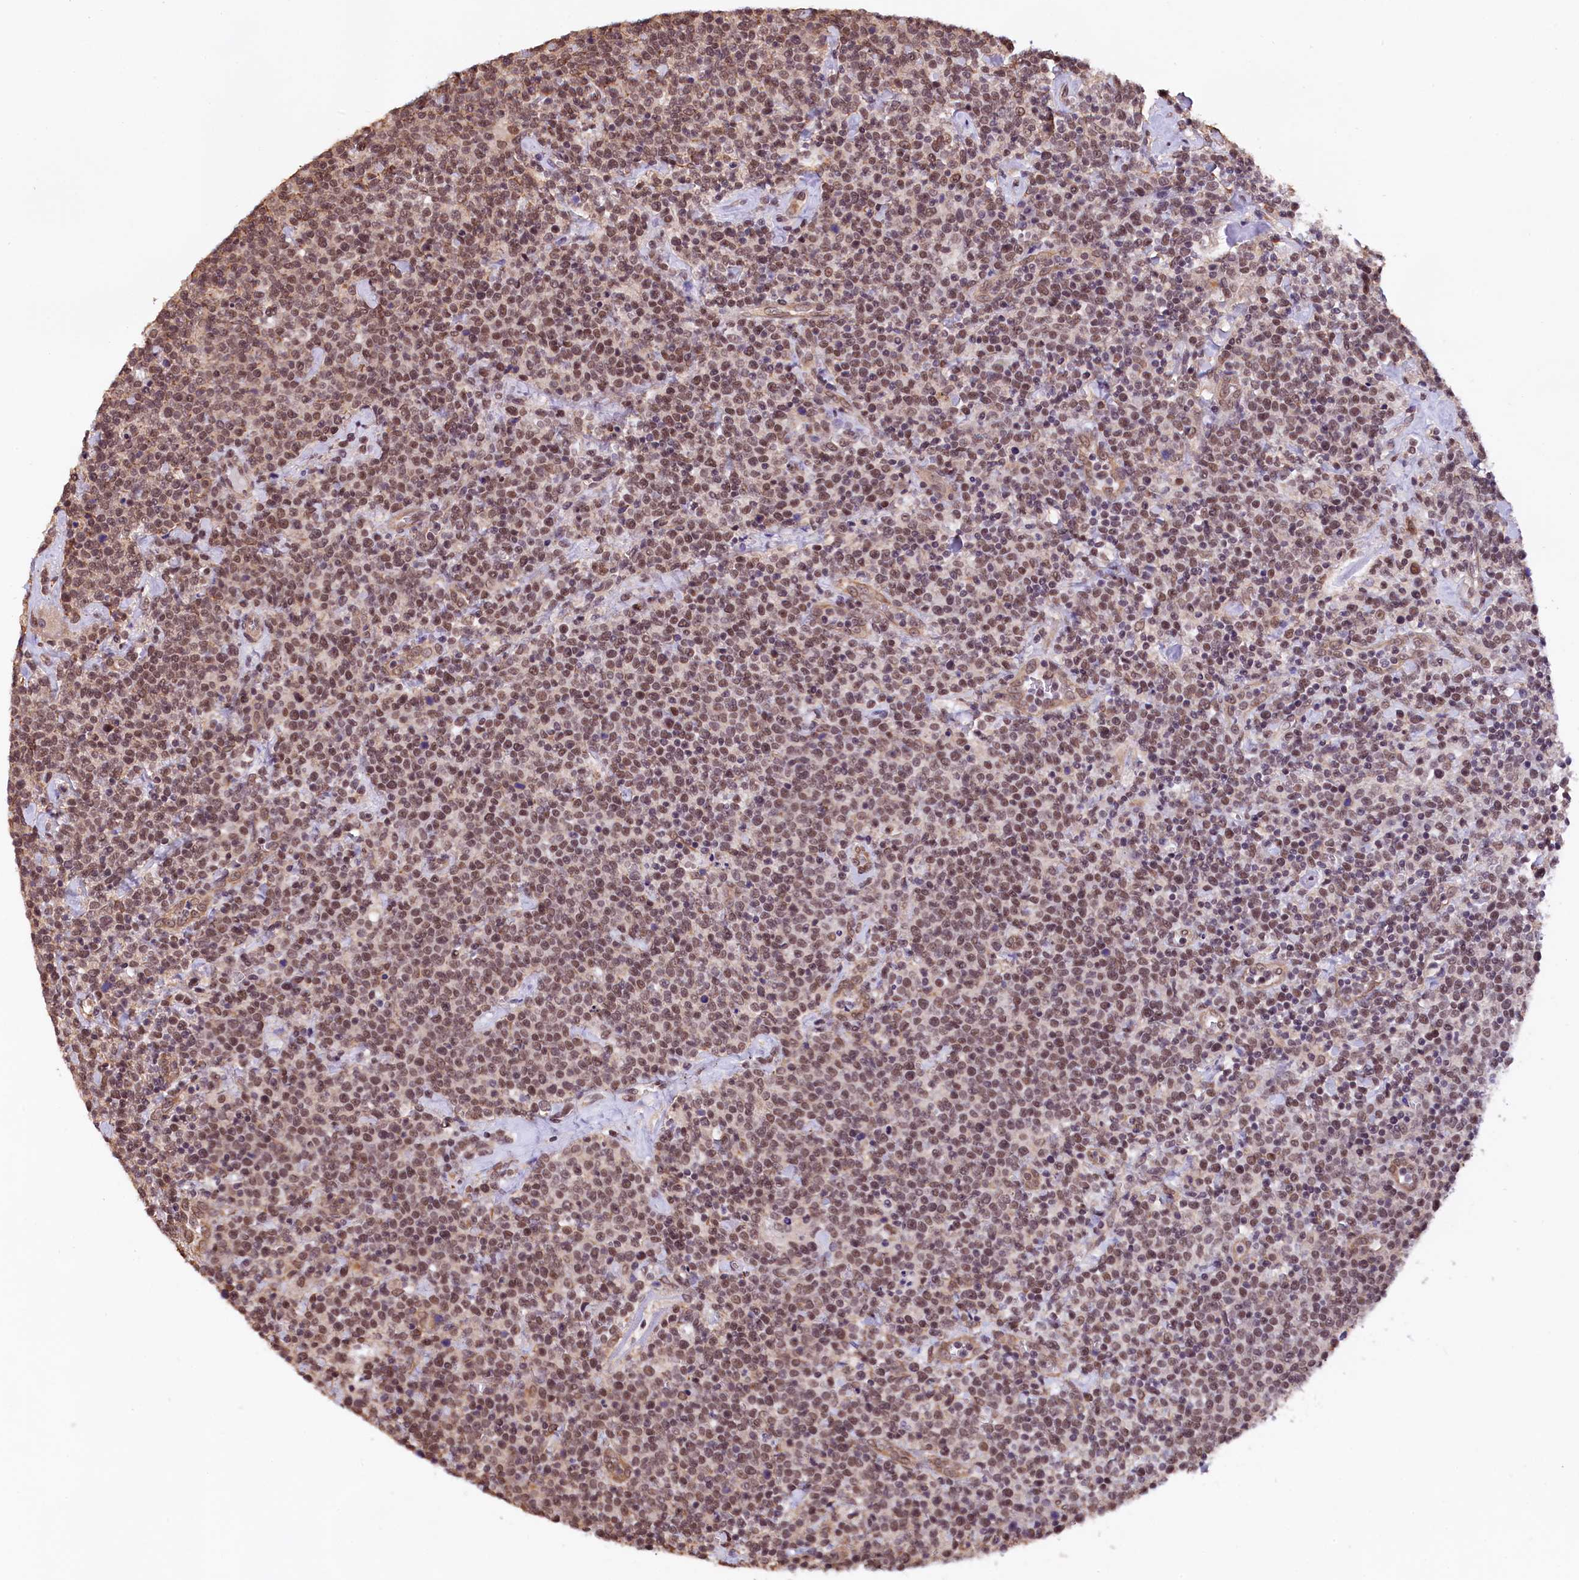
{"staining": {"intensity": "moderate", "quantity": ">75%", "location": "nuclear"}, "tissue": "lymphoma", "cell_type": "Tumor cells", "image_type": "cancer", "snomed": [{"axis": "morphology", "description": "Malignant lymphoma, non-Hodgkin's type, High grade"}, {"axis": "topography", "description": "Lymph node"}], "caption": "This is a photomicrograph of IHC staining of high-grade malignant lymphoma, non-Hodgkin's type, which shows moderate positivity in the nuclear of tumor cells.", "gene": "ZC3H4", "patient": {"sex": "male", "age": 61}}